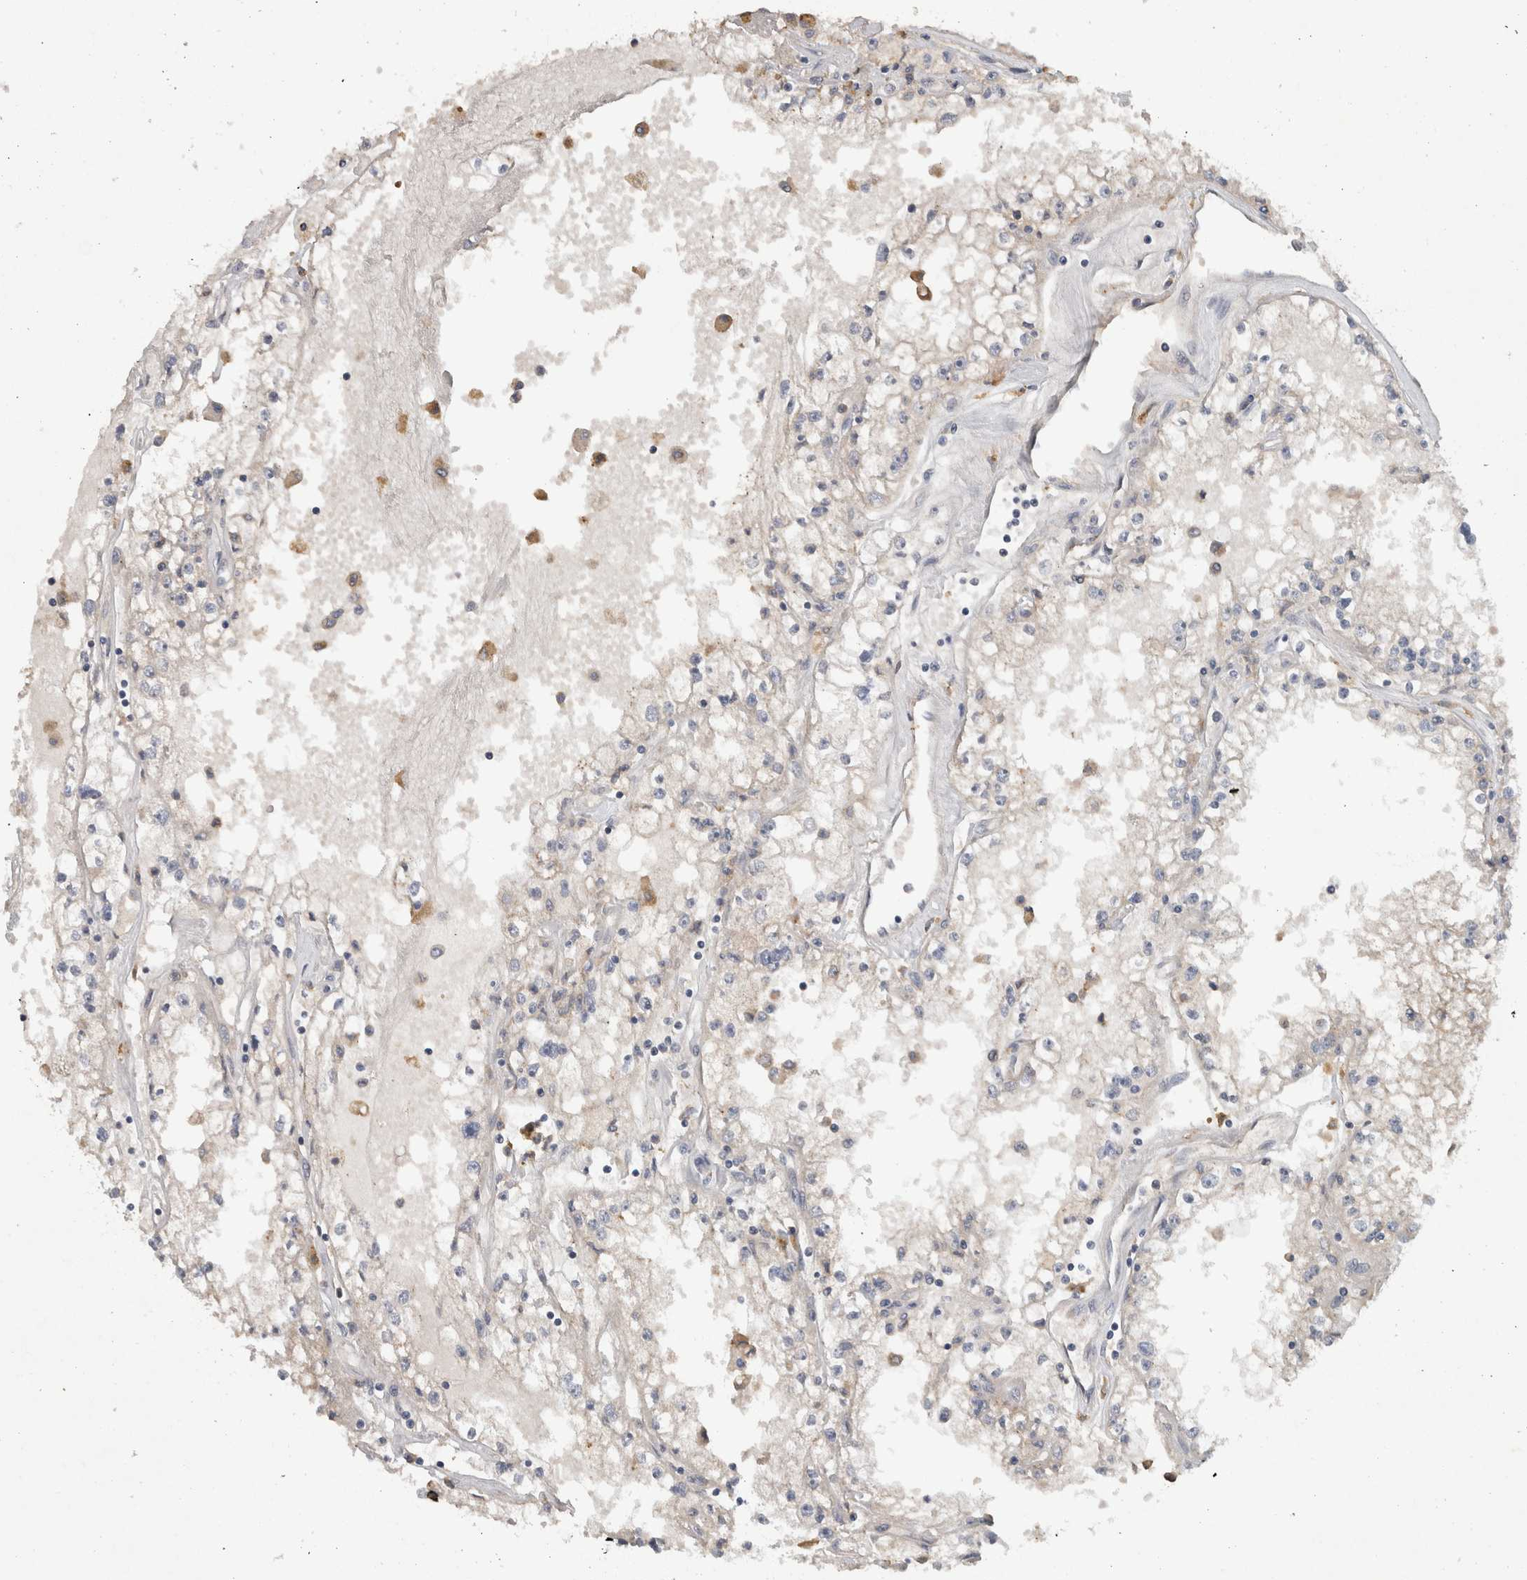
{"staining": {"intensity": "negative", "quantity": "none", "location": "none"}, "tissue": "renal cancer", "cell_type": "Tumor cells", "image_type": "cancer", "snomed": [{"axis": "morphology", "description": "Adenocarcinoma, NOS"}, {"axis": "topography", "description": "Kidney"}], "caption": "This is an IHC micrograph of renal adenocarcinoma. There is no positivity in tumor cells.", "gene": "HEXD", "patient": {"sex": "male", "age": 56}}